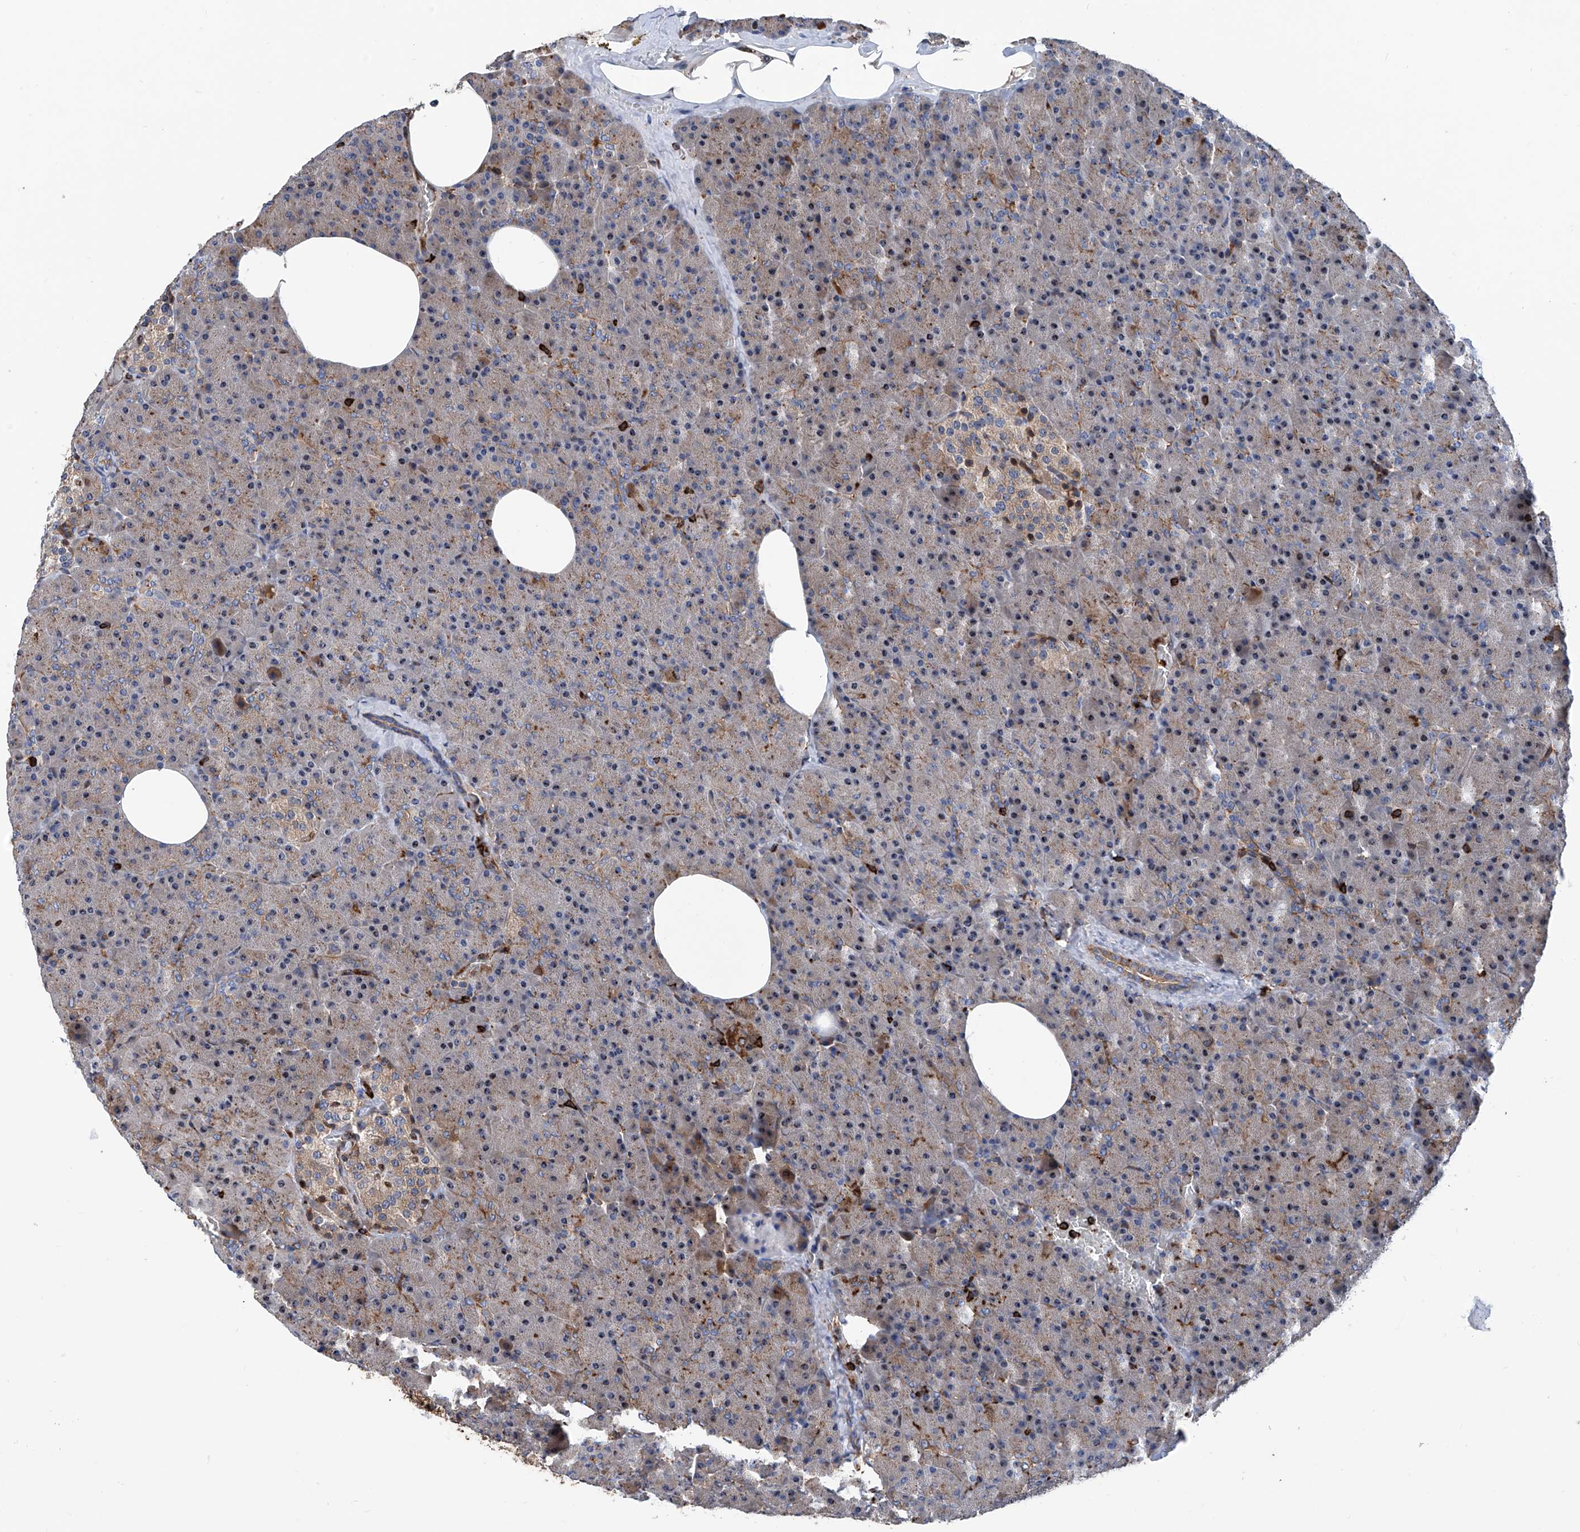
{"staining": {"intensity": "moderate", "quantity": "25%-75%", "location": "cytoplasmic/membranous"}, "tissue": "pancreas", "cell_type": "Exocrine glandular cells", "image_type": "normal", "snomed": [{"axis": "morphology", "description": "Normal tissue, NOS"}, {"axis": "morphology", "description": "Carcinoid, malignant, NOS"}, {"axis": "topography", "description": "Pancreas"}], "caption": "The micrograph reveals a brown stain indicating the presence of a protein in the cytoplasmic/membranous of exocrine glandular cells in pancreas. Ihc stains the protein of interest in brown and the nuclei are stained blue.", "gene": "ZNF484", "patient": {"sex": "female", "age": 35}}